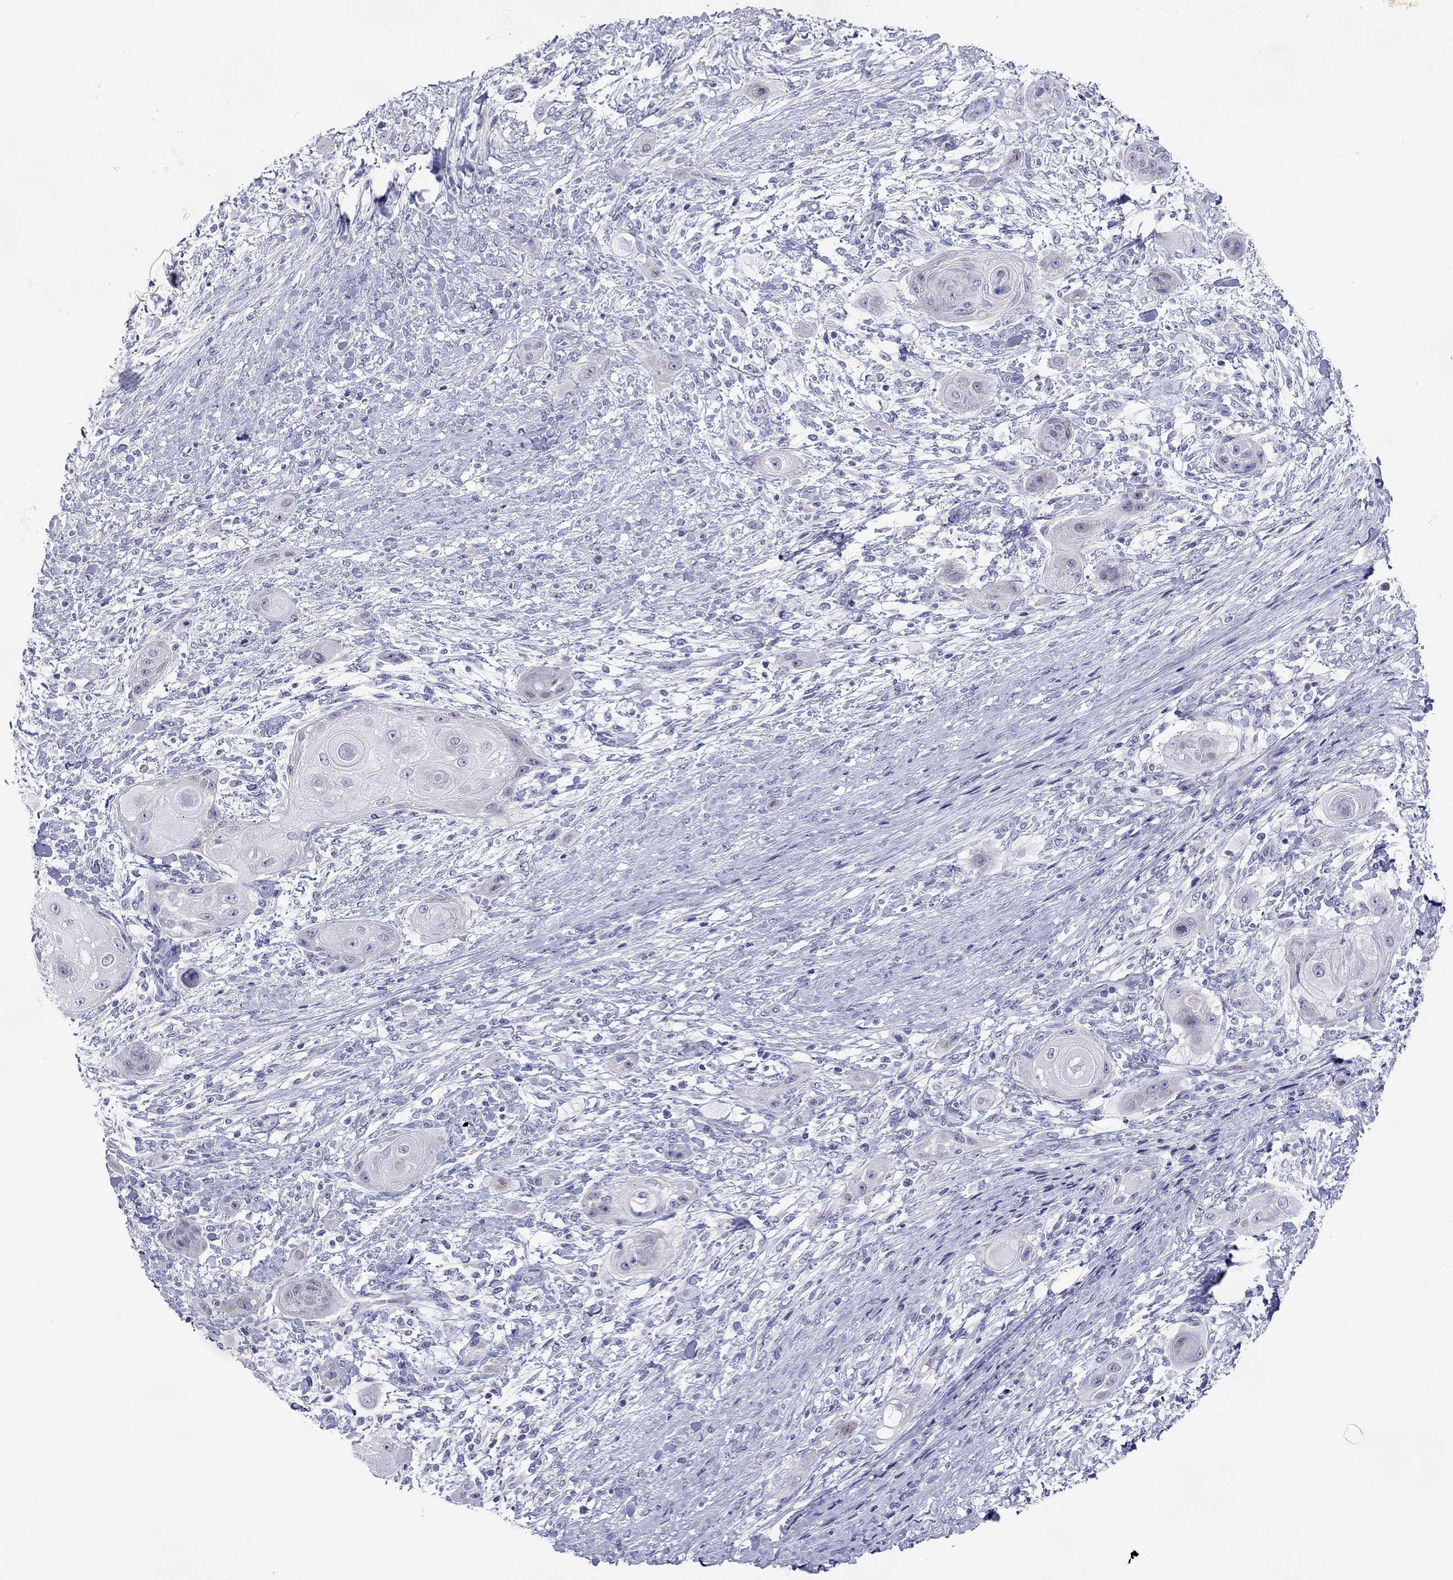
{"staining": {"intensity": "negative", "quantity": "none", "location": "none"}, "tissue": "skin cancer", "cell_type": "Tumor cells", "image_type": "cancer", "snomed": [{"axis": "morphology", "description": "Squamous cell carcinoma, NOS"}, {"axis": "topography", "description": "Skin"}], "caption": "Immunohistochemistry (IHC) histopathology image of neoplastic tissue: human skin cancer stained with DAB displays no significant protein staining in tumor cells.", "gene": "ARMC12", "patient": {"sex": "male", "age": 62}}